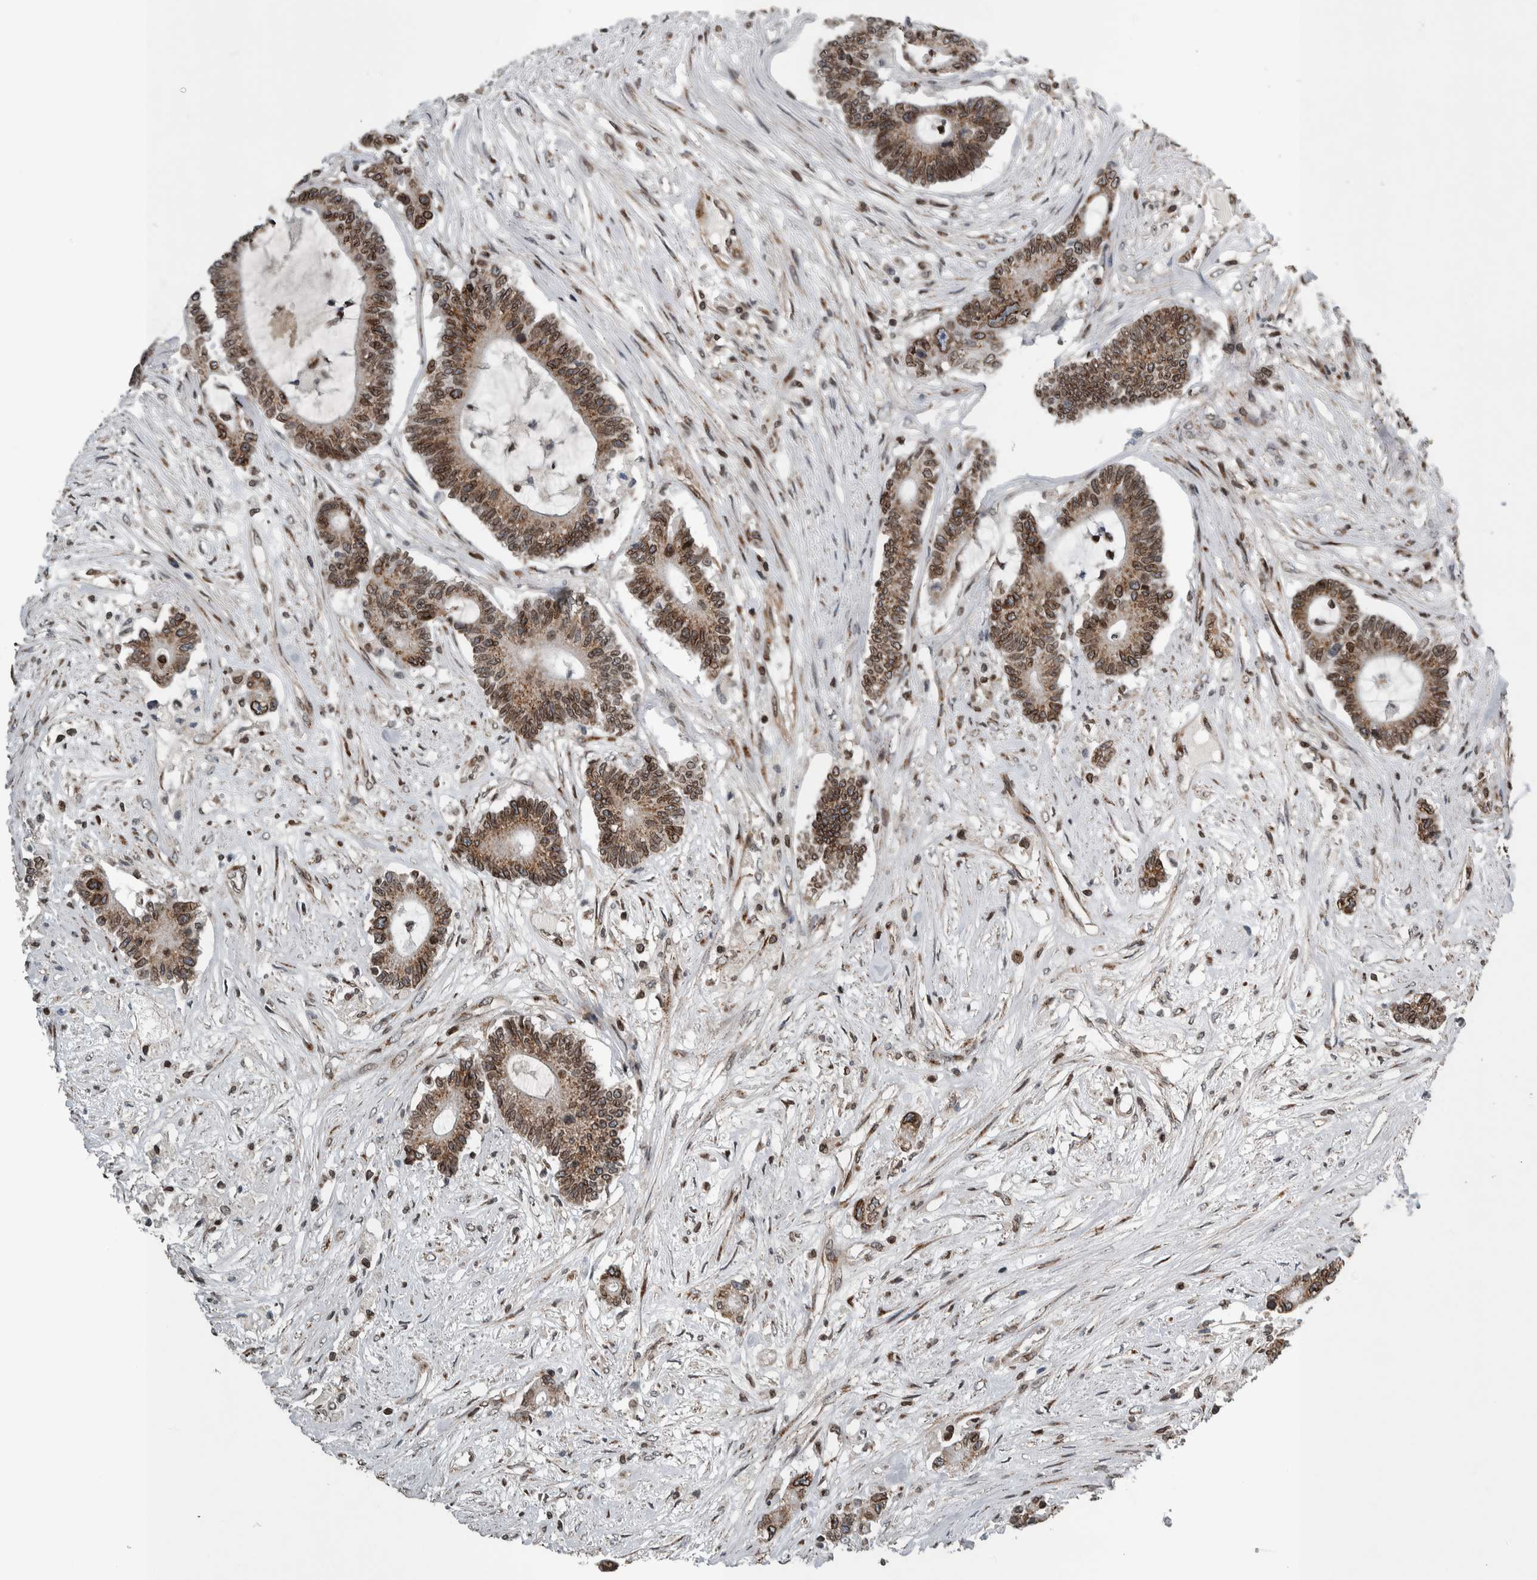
{"staining": {"intensity": "moderate", "quantity": ">75%", "location": "cytoplasmic/membranous,nuclear"}, "tissue": "colorectal cancer", "cell_type": "Tumor cells", "image_type": "cancer", "snomed": [{"axis": "morphology", "description": "Adenocarcinoma, NOS"}, {"axis": "topography", "description": "Colon"}], "caption": "Human adenocarcinoma (colorectal) stained with a protein marker shows moderate staining in tumor cells.", "gene": "FAM135B", "patient": {"sex": "female", "age": 84}}